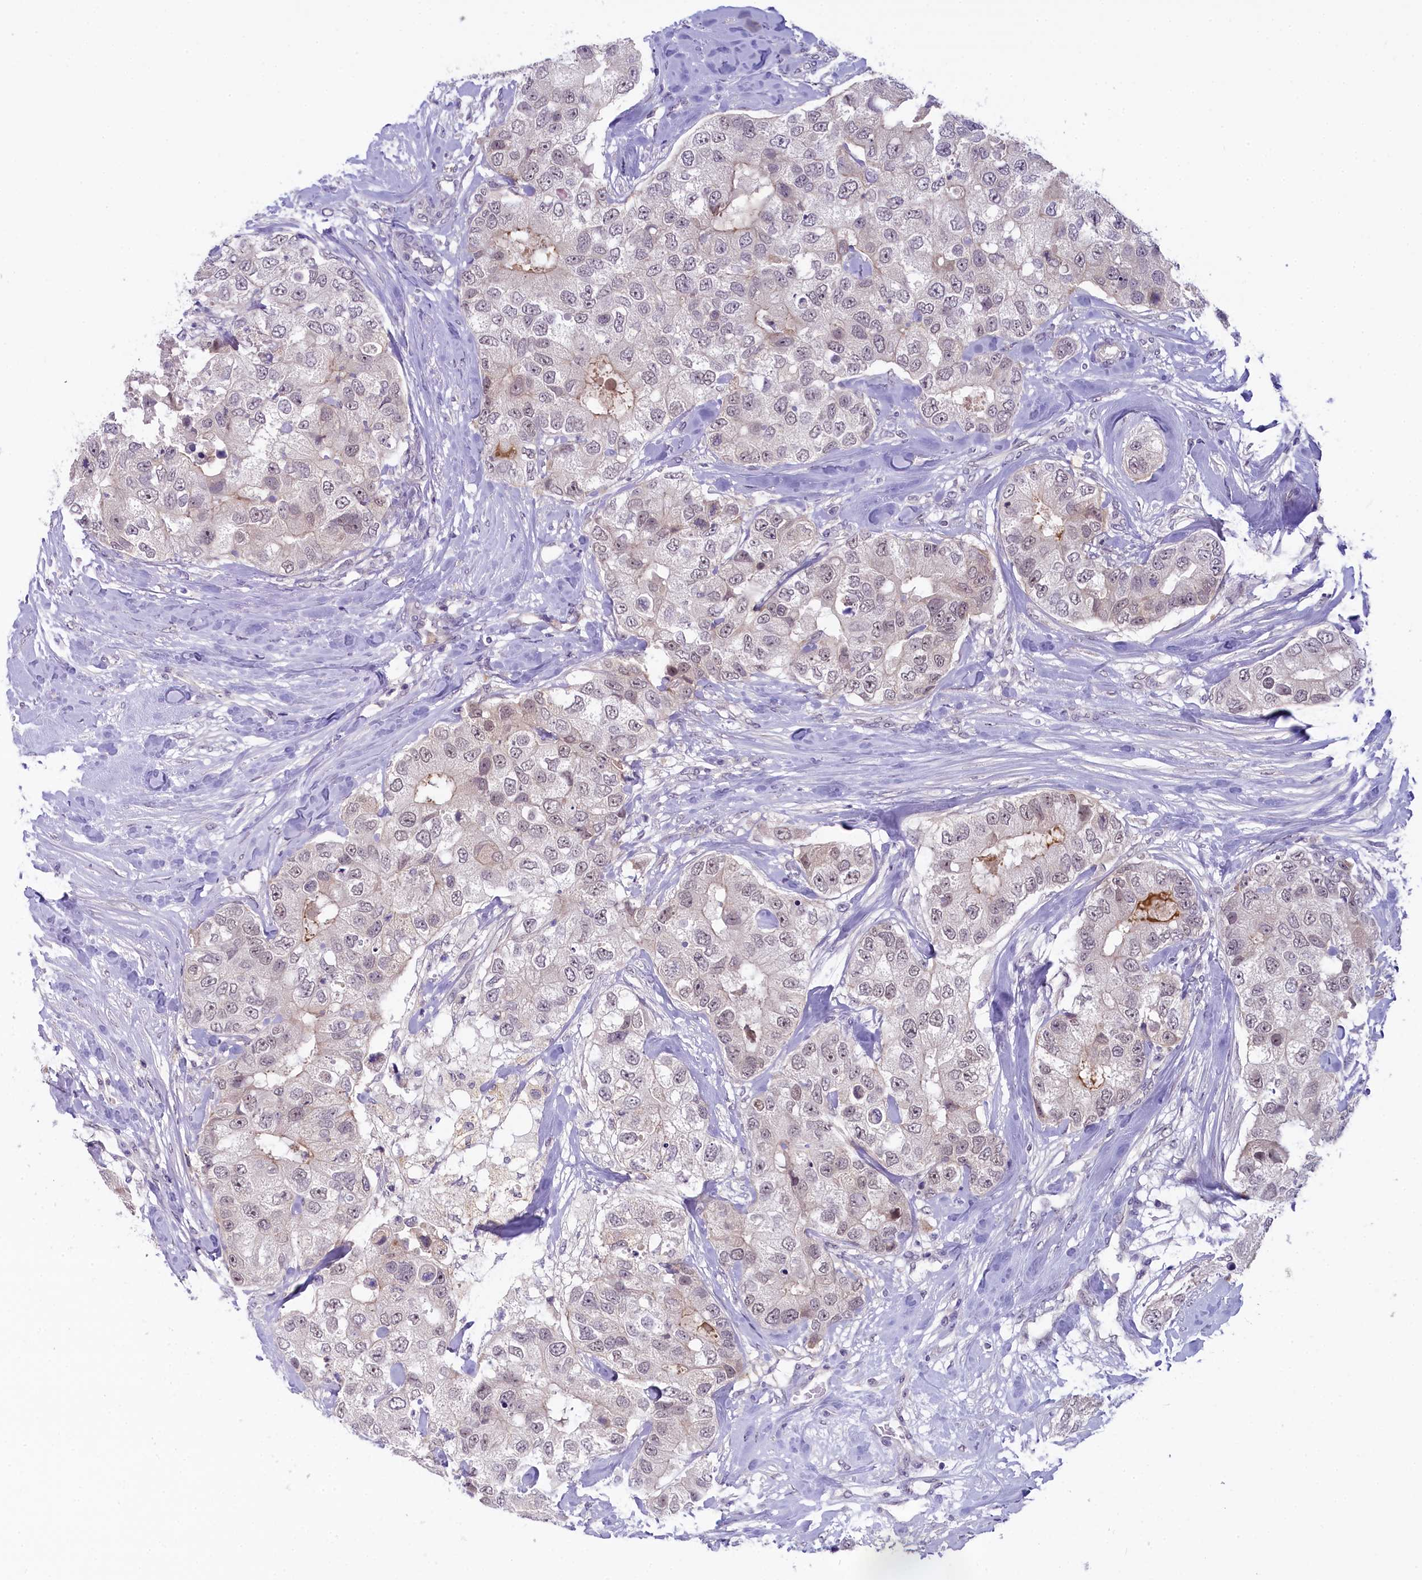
{"staining": {"intensity": "weak", "quantity": "25%-75%", "location": "nuclear"}, "tissue": "breast cancer", "cell_type": "Tumor cells", "image_type": "cancer", "snomed": [{"axis": "morphology", "description": "Duct carcinoma"}, {"axis": "topography", "description": "Breast"}], "caption": "Protein expression analysis of human intraductal carcinoma (breast) reveals weak nuclear expression in about 25%-75% of tumor cells. (DAB (3,3'-diaminobenzidine) IHC with brightfield microscopy, high magnification).", "gene": "CRAMP1", "patient": {"sex": "female", "age": 62}}